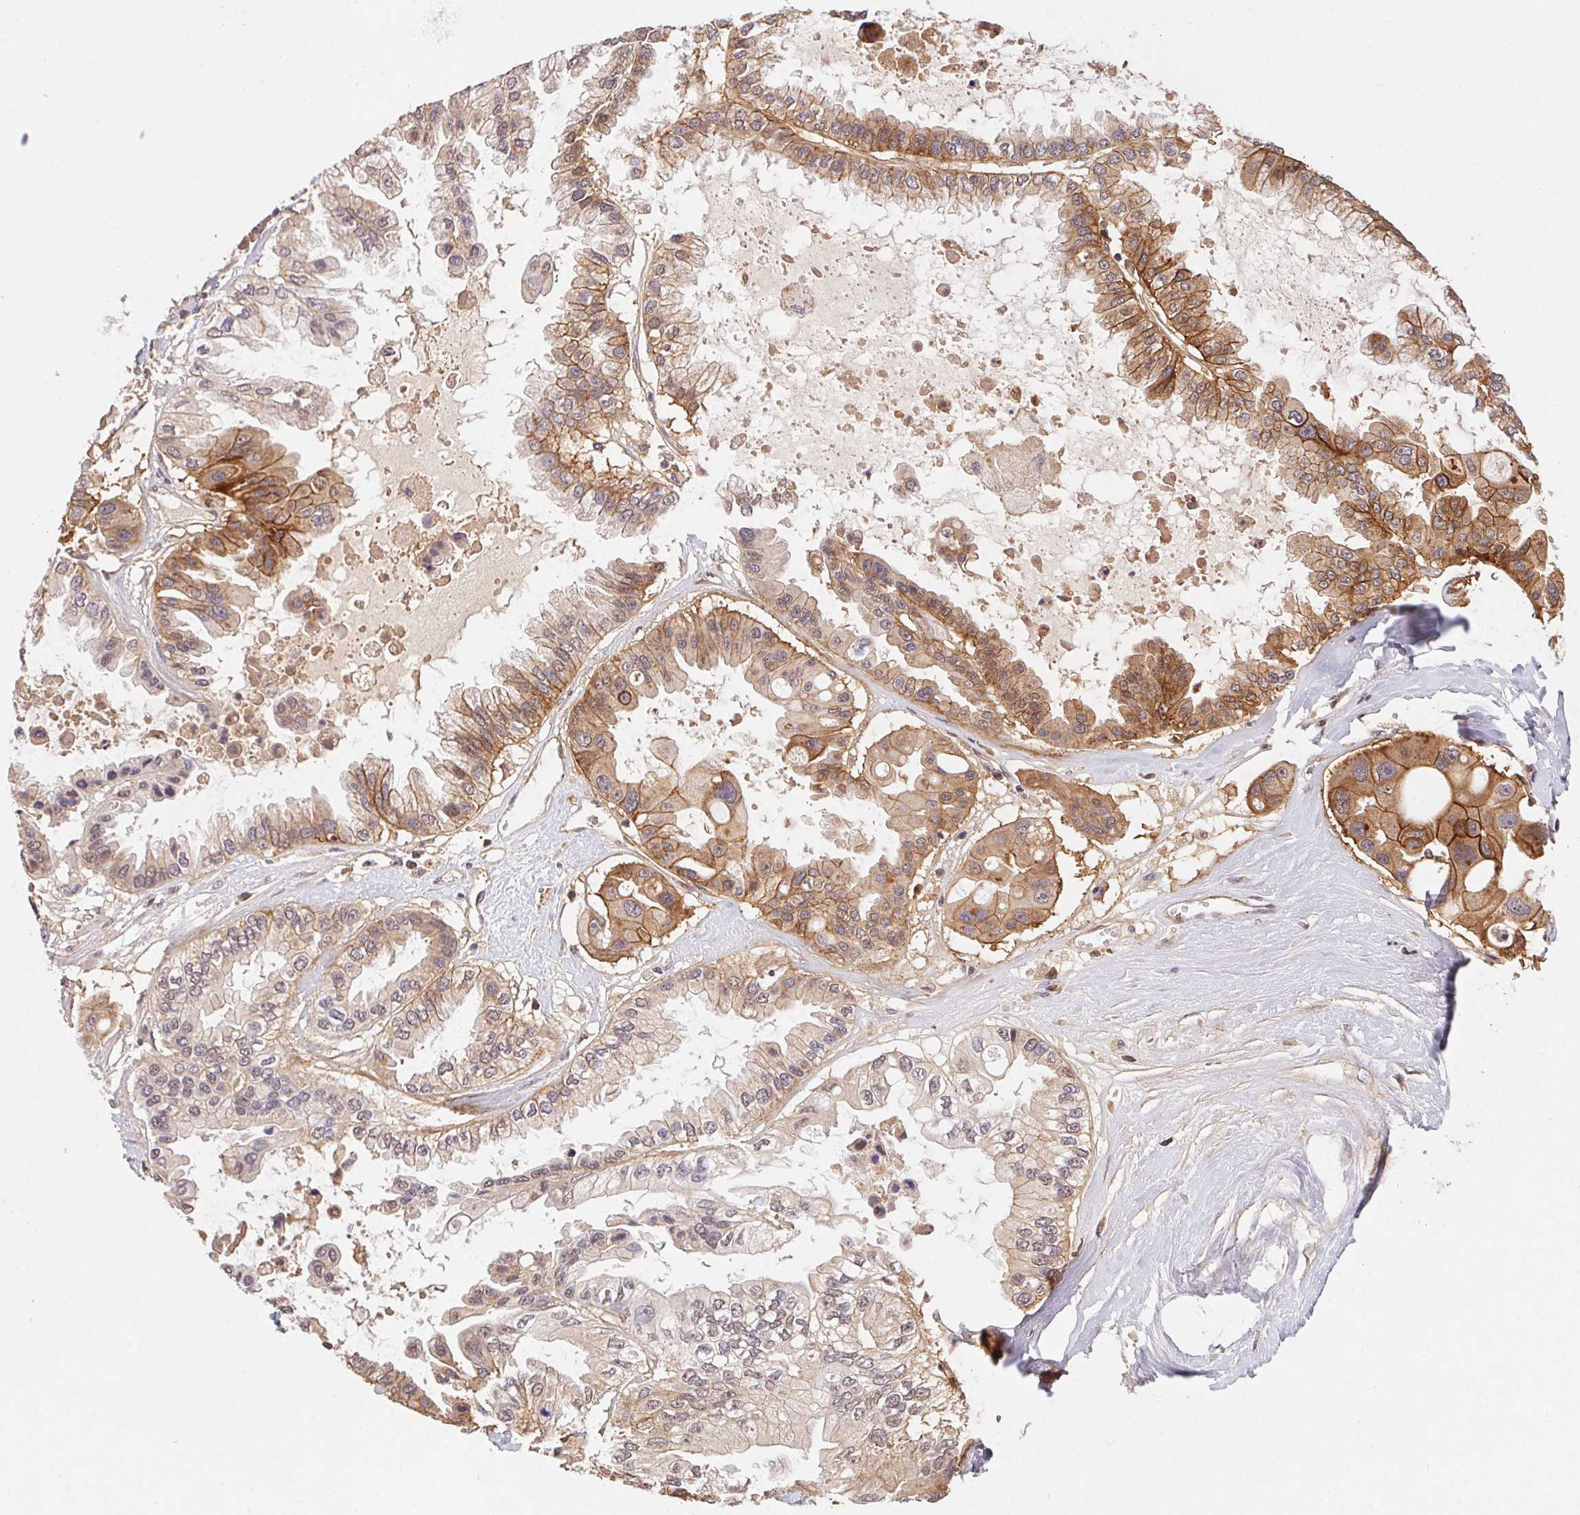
{"staining": {"intensity": "moderate", "quantity": ">75%", "location": "cytoplasmic/membranous"}, "tissue": "ovarian cancer", "cell_type": "Tumor cells", "image_type": "cancer", "snomed": [{"axis": "morphology", "description": "Cystadenocarcinoma, serous, NOS"}, {"axis": "topography", "description": "Ovary"}], "caption": "Immunohistochemistry (IHC) image of neoplastic tissue: human ovarian cancer stained using IHC reveals medium levels of moderate protein expression localized specifically in the cytoplasmic/membranous of tumor cells, appearing as a cytoplasmic/membranous brown color.", "gene": "SLC52A2", "patient": {"sex": "female", "age": 56}}